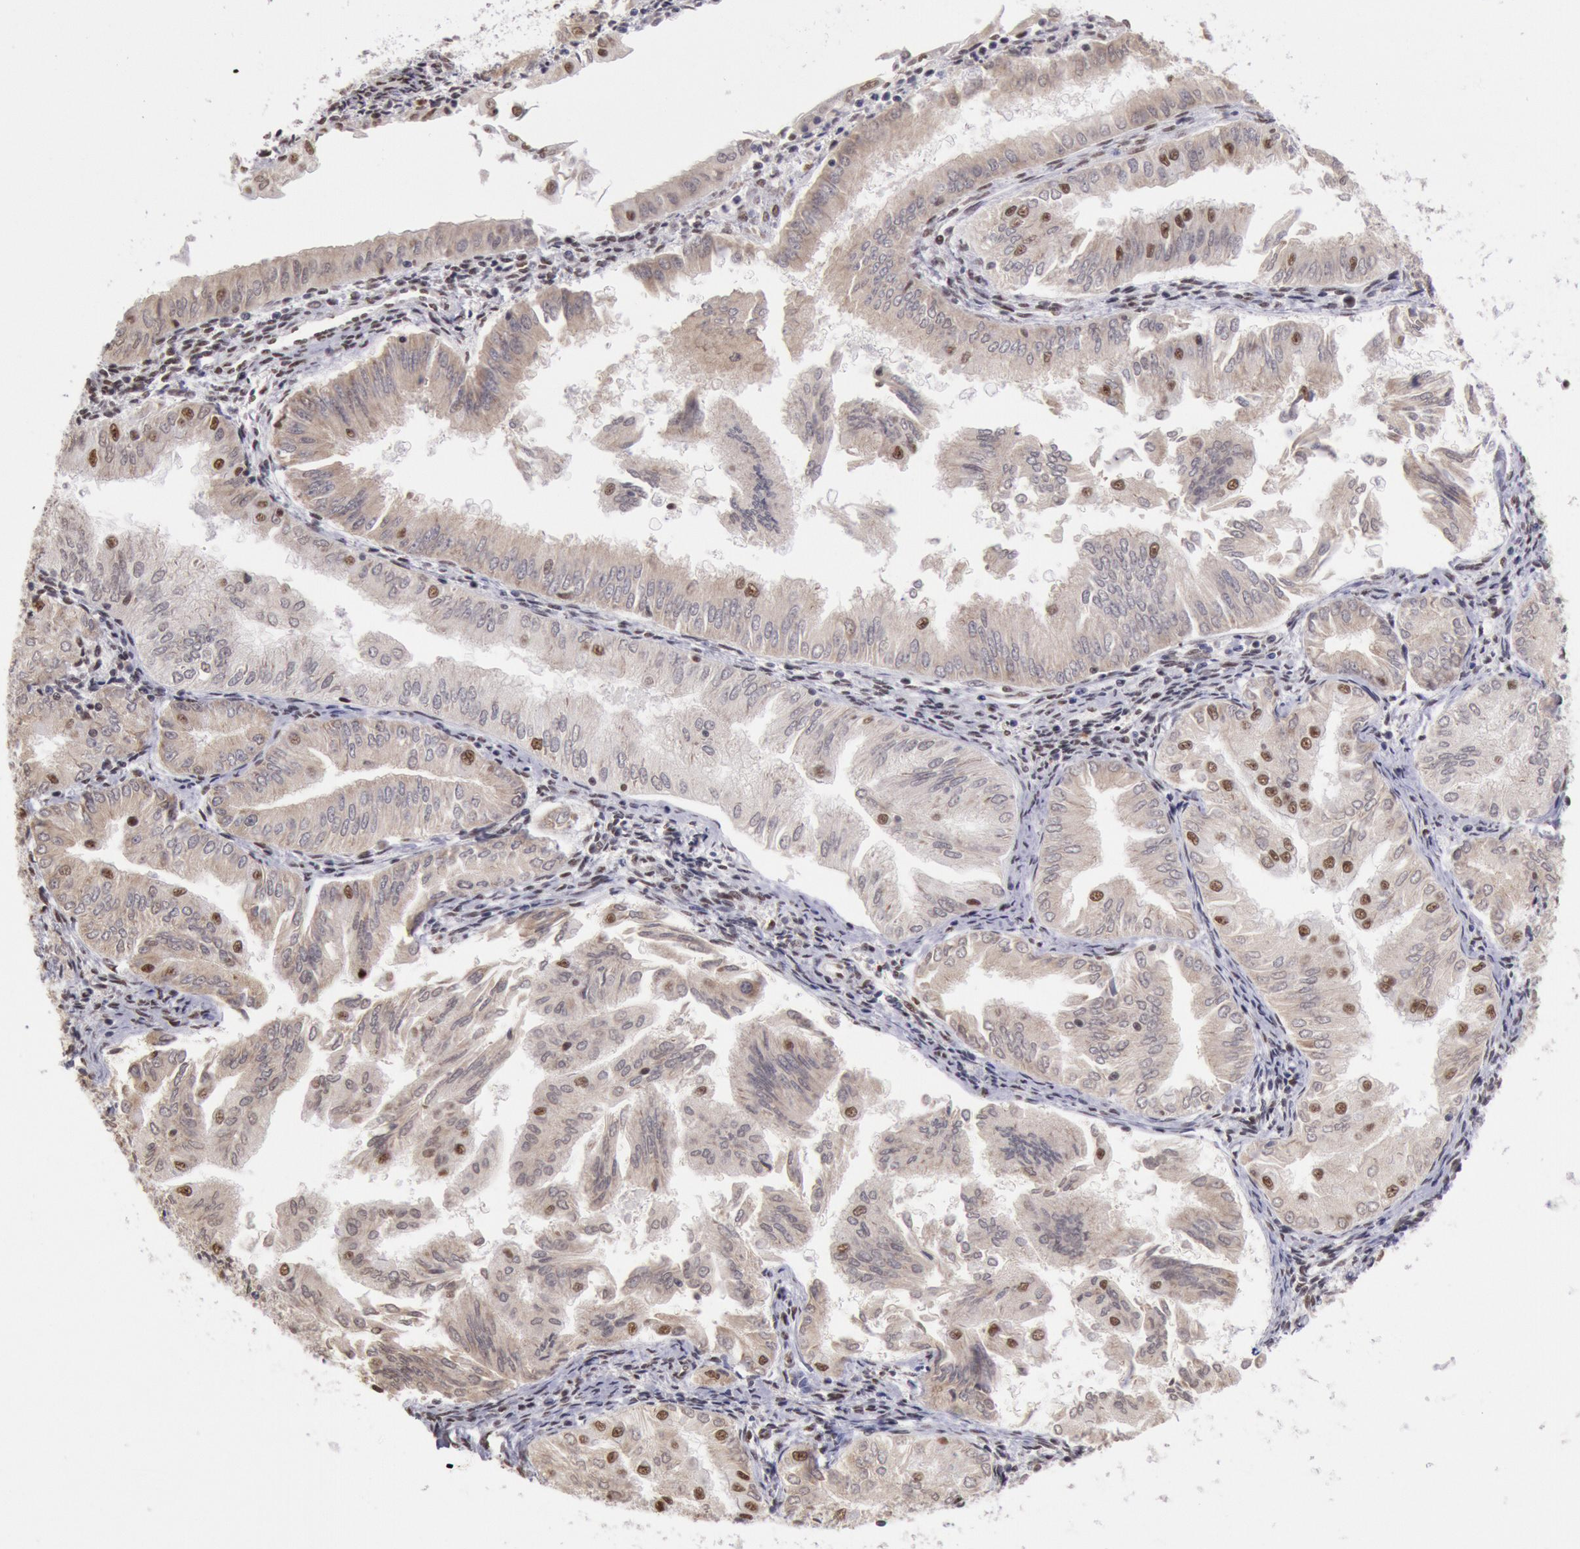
{"staining": {"intensity": "moderate", "quantity": "25%-75%", "location": "cytoplasmic/membranous,nuclear"}, "tissue": "endometrial cancer", "cell_type": "Tumor cells", "image_type": "cancer", "snomed": [{"axis": "morphology", "description": "Adenocarcinoma, NOS"}, {"axis": "topography", "description": "Endometrium"}], "caption": "Human endometrial cancer (adenocarcinoma) stained for a protein (brown) demonstrates moderate cytoplasmic/membranous and nuclear positive staining in approximately 25%-75% of tumor cells.", "gene": "SNRPD3", "patient": {"sex": "female", "age": 53}}